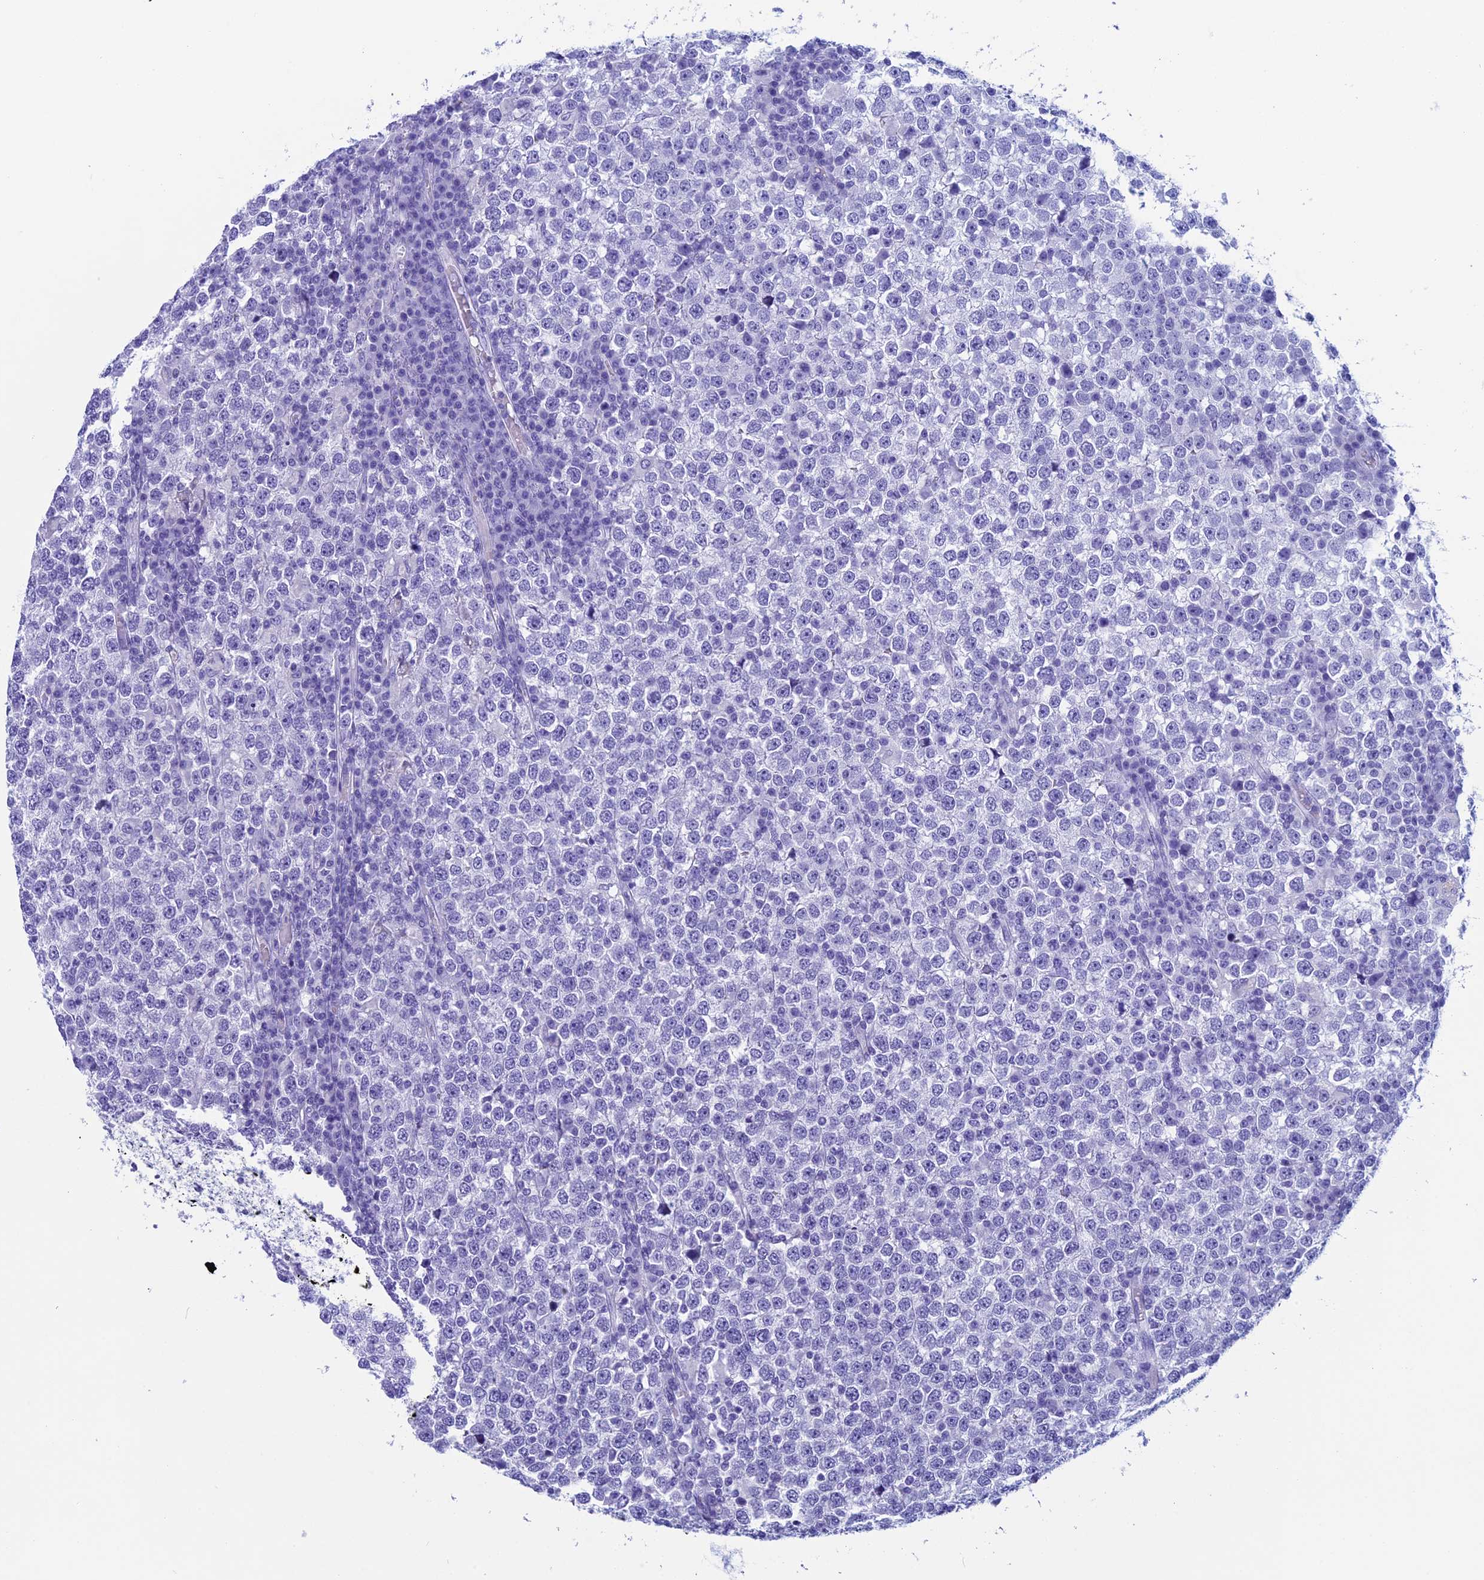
{"staining": {"intensity": "negative", "quantity": "none", "location": "none"}, "tissue": "testis cancer", "cell_type": "Tumor cells", "image_type": "cancer", "snomed": [{"axis": "morphology", "description": "Seminoma, NOS"}, {"axis": "topography", "description": "Testis"}], "caption": "Immunohistochemical staining of human testis cancer (seminoma) exhibits no significant staining in tumor cells.", "gene": "FAM169A", "patient": {"sex": "male", "age": 65}}